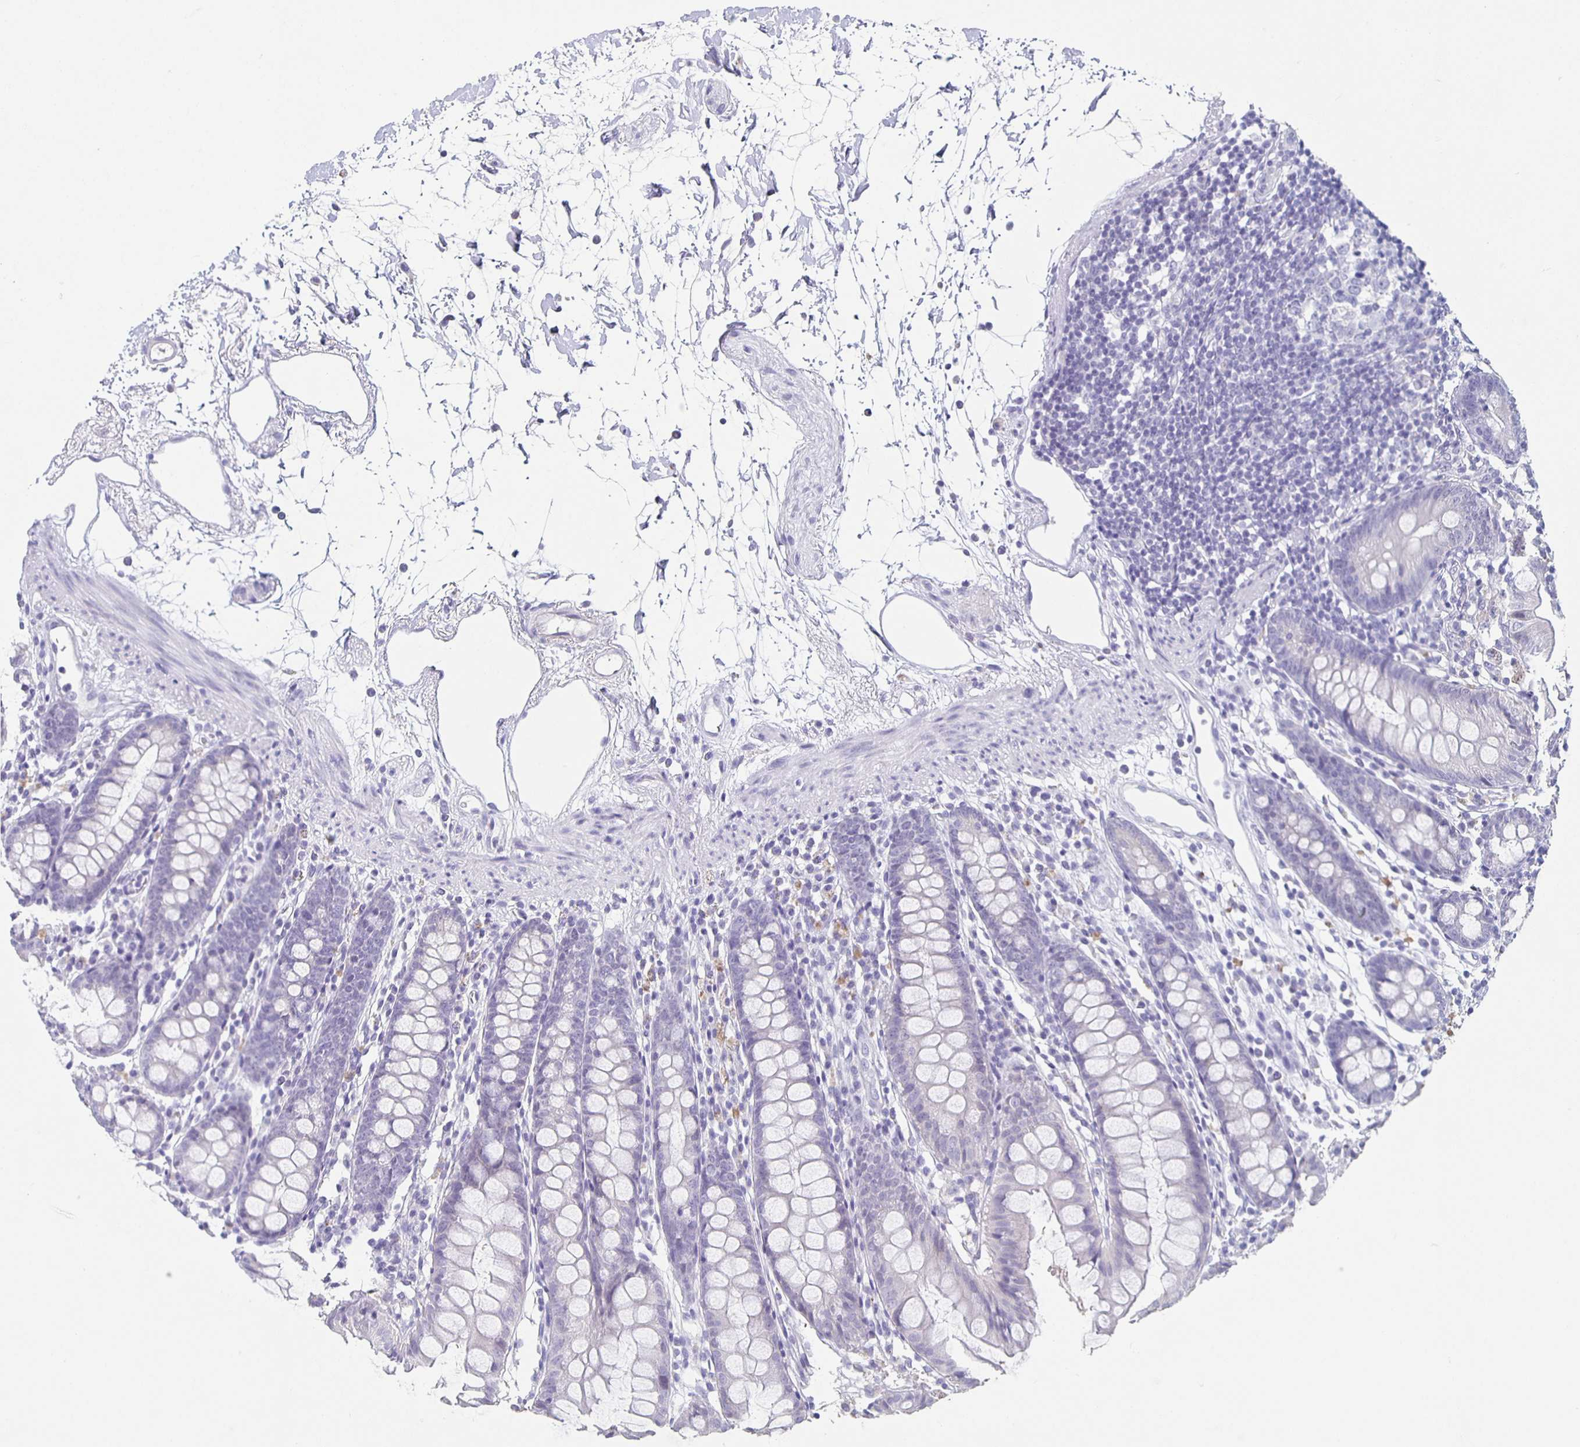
{"staining": {"intensity": "negative", "quantity": "none", "location": "none"}, "tissue": "colon", "cell_type": "Endothelial cells", "image_type": "normal", "snomed": [{"axis": "morphology", "description": "Normal tissue, NOS"}, {"axis": "topography", "description": "Colon"}], "caption": "Immunohistochemistry (IHC) of unremarkable human colon demonstrates no positivity in endothelial cells.", "gene": "CARNS1", "patient": {"sex": "female", "age": 84}}